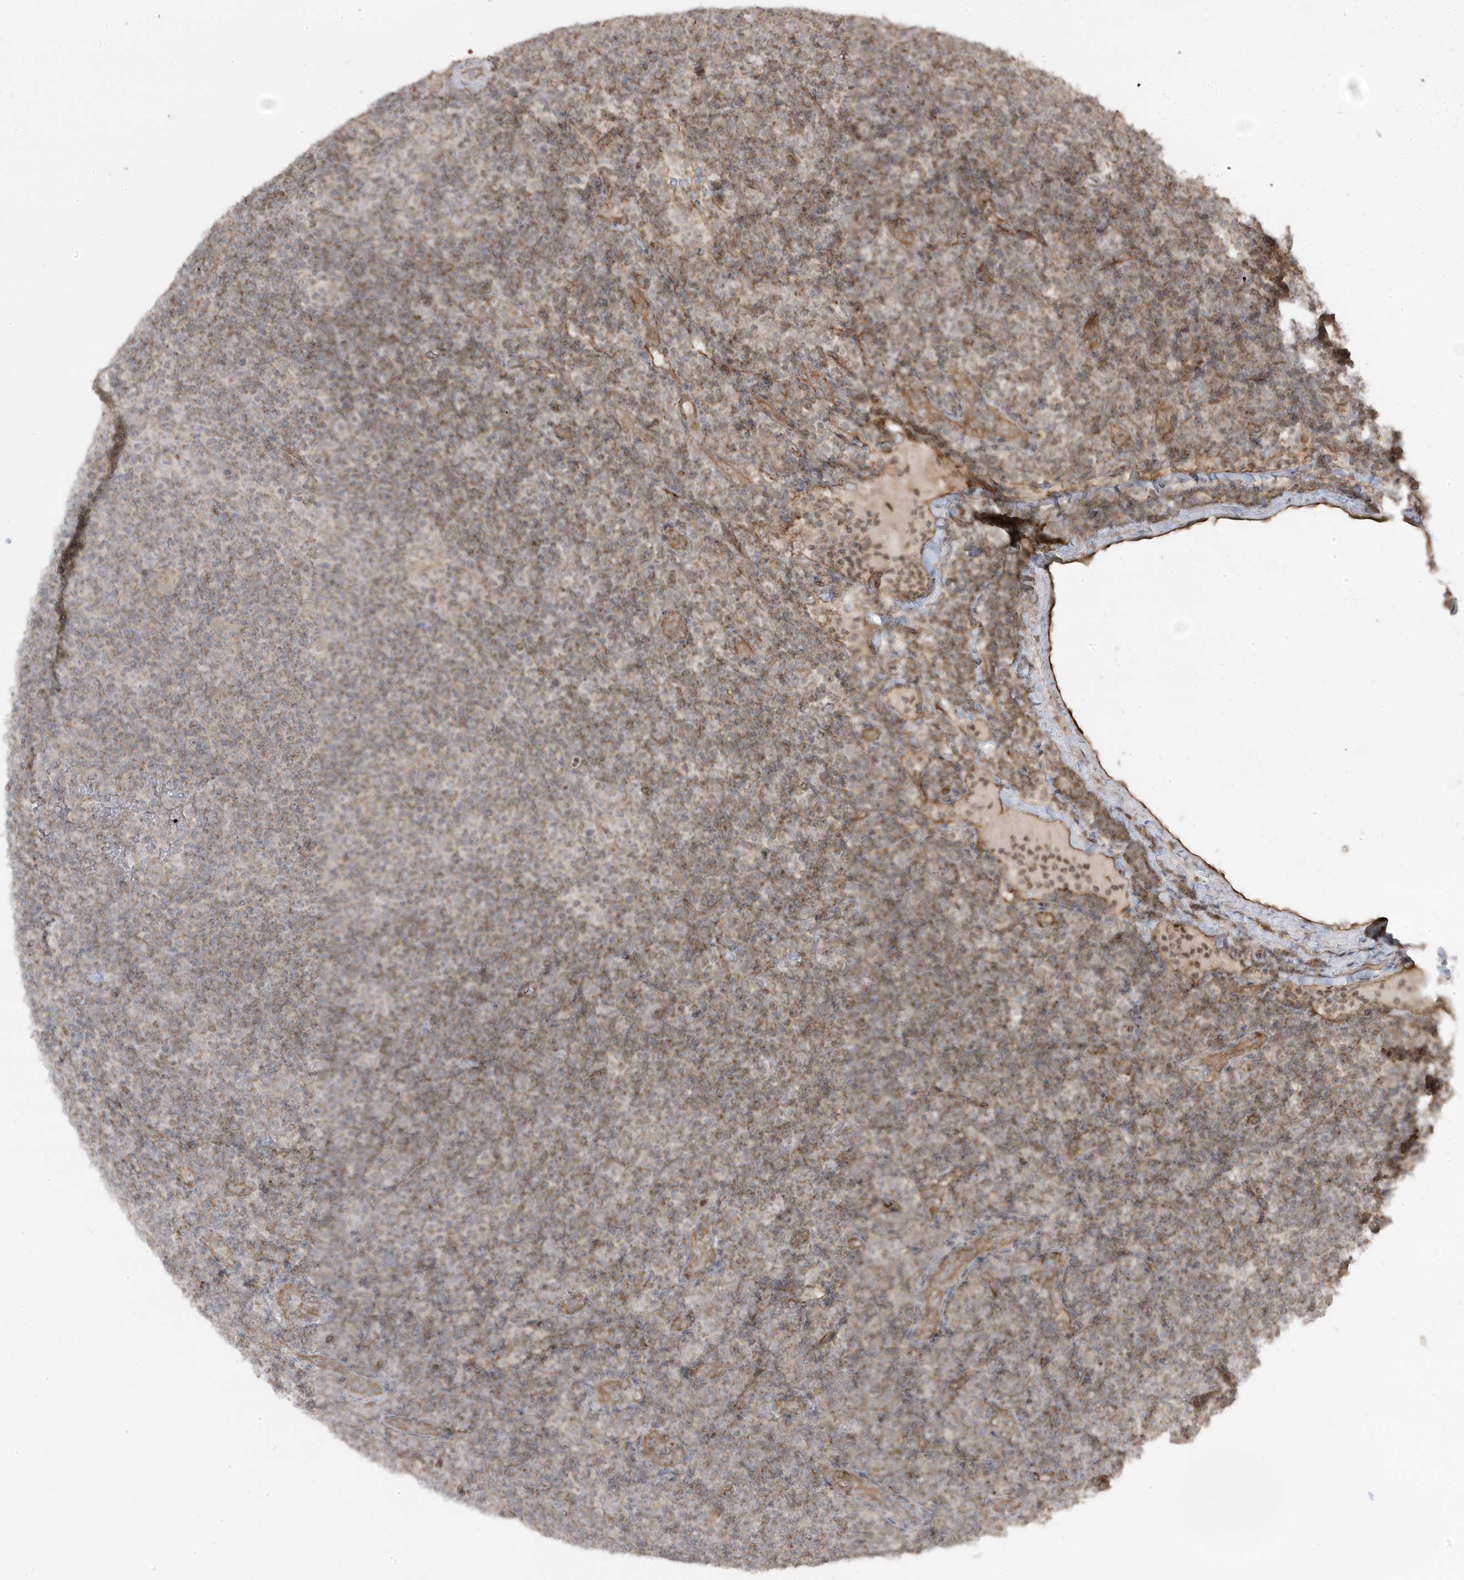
{"staining": {"intensity": "negative", "quantity": "none", "location": "none"}, "tissue": "lymphoma", "cell_type": "Tumor cells", "image_type": "cancer", "snomed": [{"axis": "morphology", "description": "Hodgkin's disease, NOS"}, {"axis": "topography", "description": "Lymph node"}], "caption": "This is an immunohistochemistry histopathology image of lymphoma. There is no positivity in tumor cells.", "gene": "DNAJC12", "patient": {"sex": "female", "age": 57}}